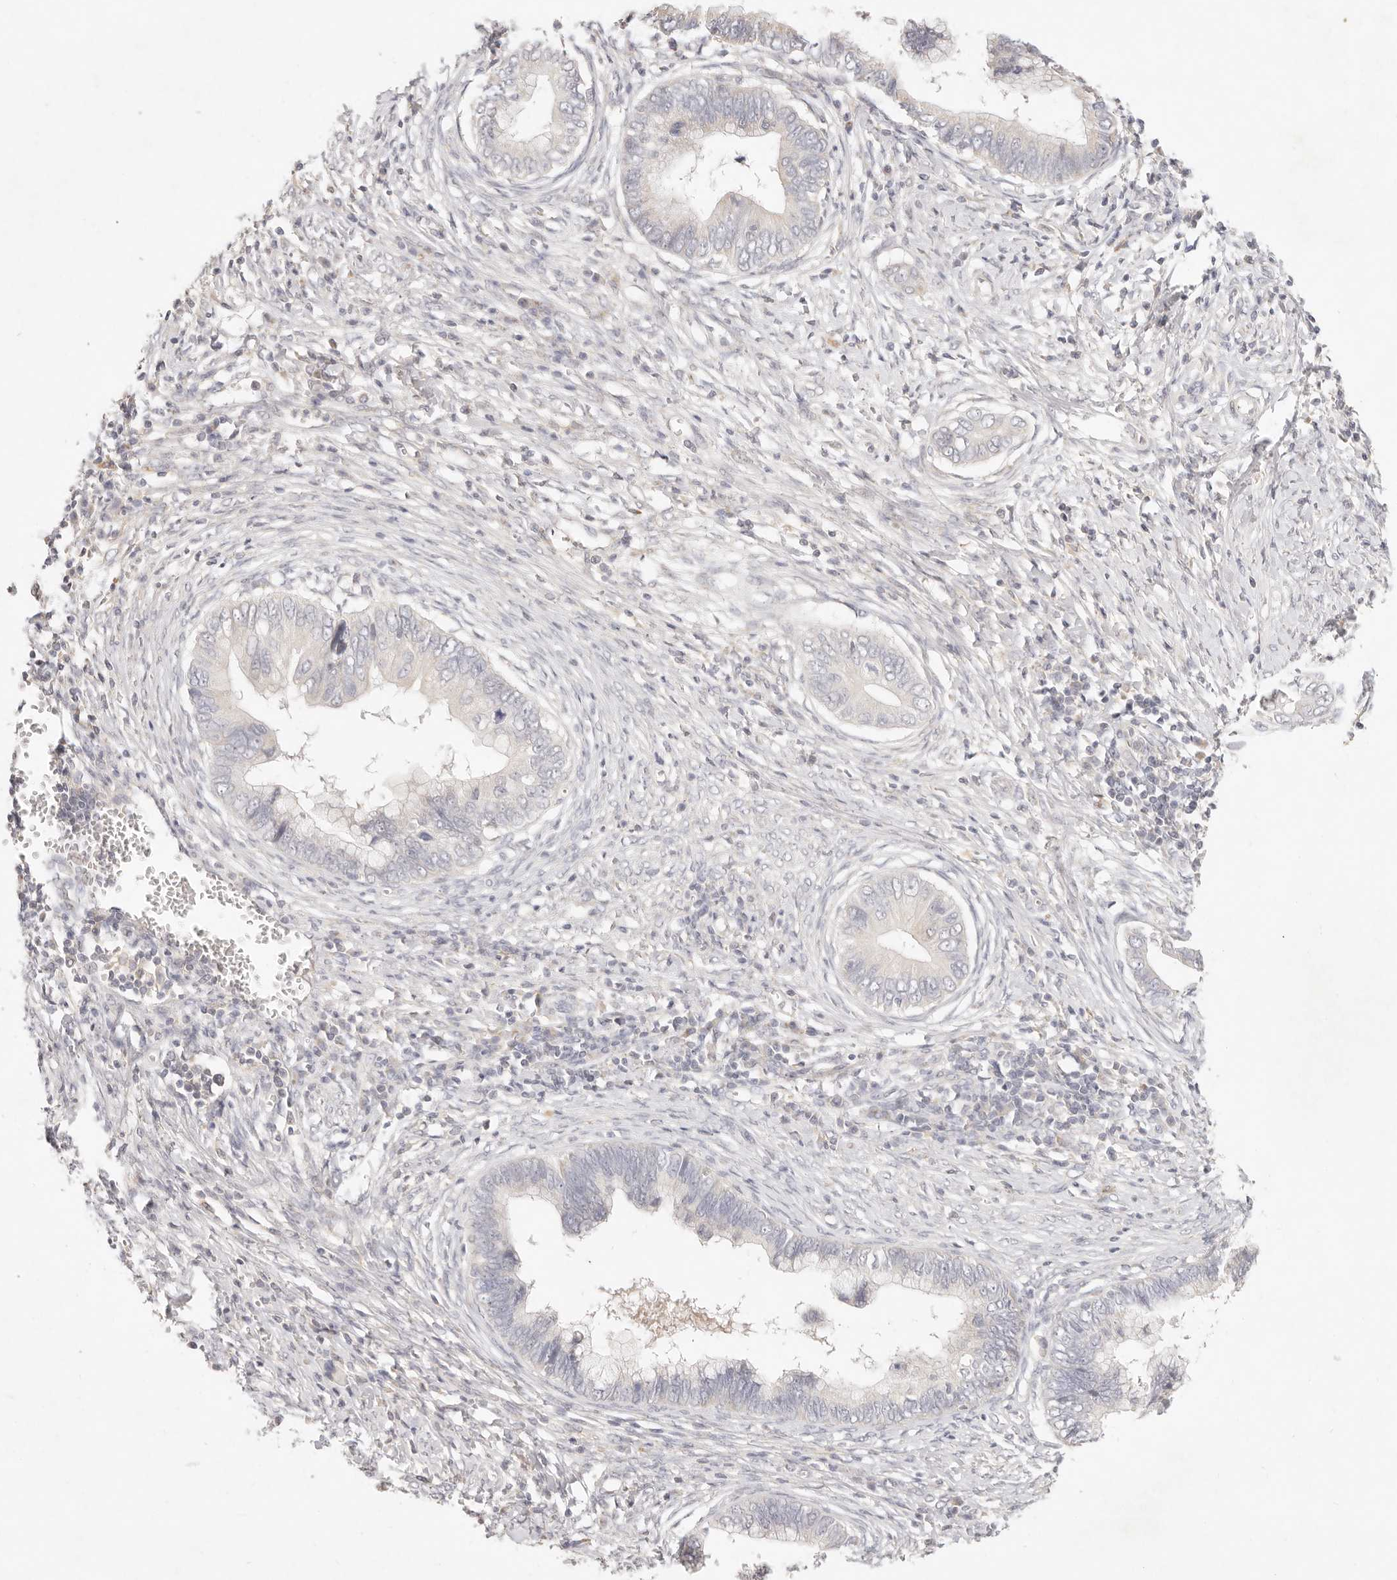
{"staining": {"intensity": "negative", "quantity": "none", "location": "none"}, "tissue": "cervical cancer", "cell_type": "Tumor cells", "image_type": "cancer", "snomed": [{"axis": "morphology", "description": "Adenocarcinoma, NOS"}, {"axis": "topography", "description": "Cervix"}], "caption": "High magnification brightfield microscopy of adenocarcinoma (cervical) stained with DAB (3,3'-diaminobenzidine) (brown) and counterstained with hematoxylin (blue): tumor cells show no significant staining.", "gene": "GPR156", "patient": {"sex": "female", "age": 44}}